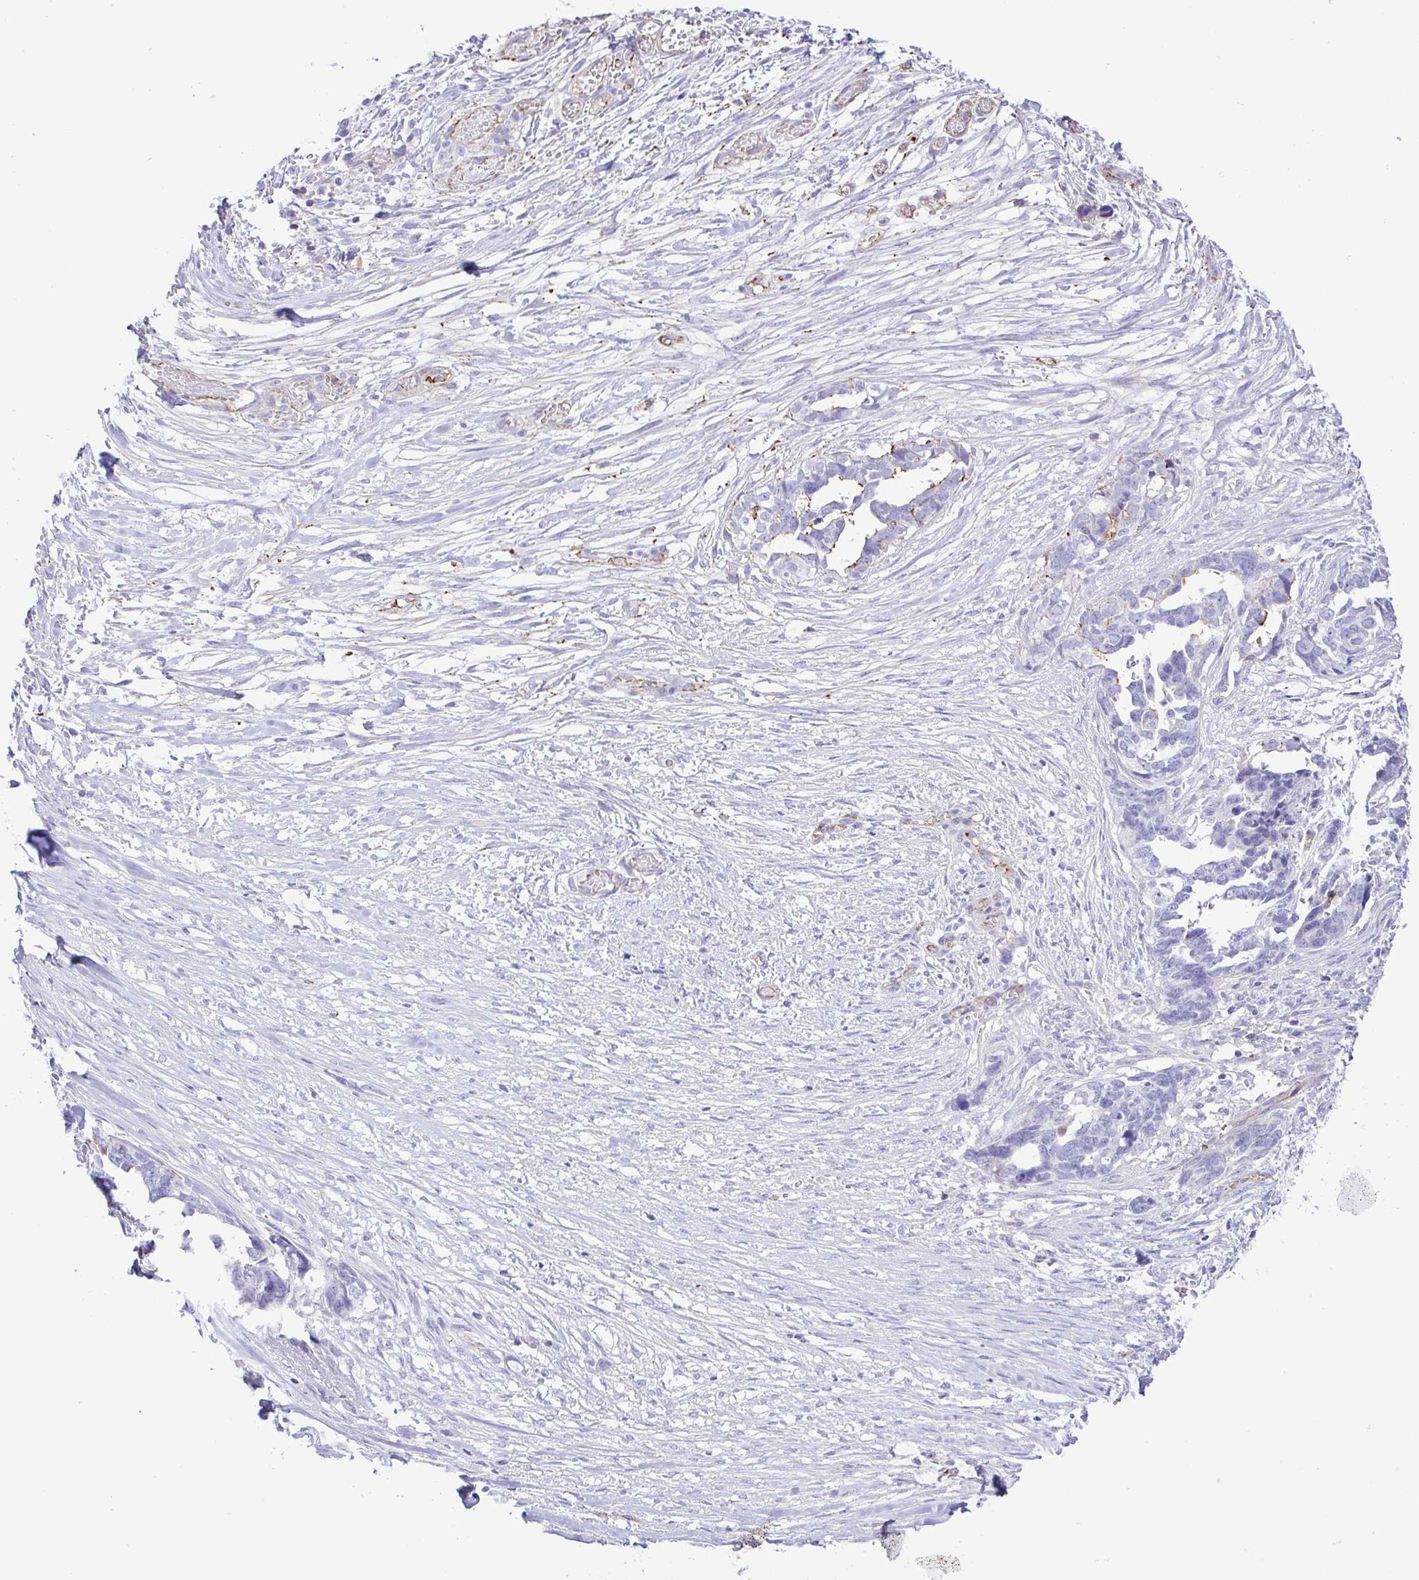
{"staining": {"intensity": "negative", "quantity": "none", "location": "none"}, "tissue": "ovarian cancer", "cell_type": "Tumor cells", "image_type": "cancer", "snomed": [{"axis": "morphology", "description": "Cystadenocarcinoma, serous, NOS"}, {"axis": "topography", "description": "Ovary"}], "caption": "IHC of ovarian serous cystadenocarcinoma shows no expression in tumor cells.", "gene": "FLT1", "patient": {"sex": "female", "age": 69}}